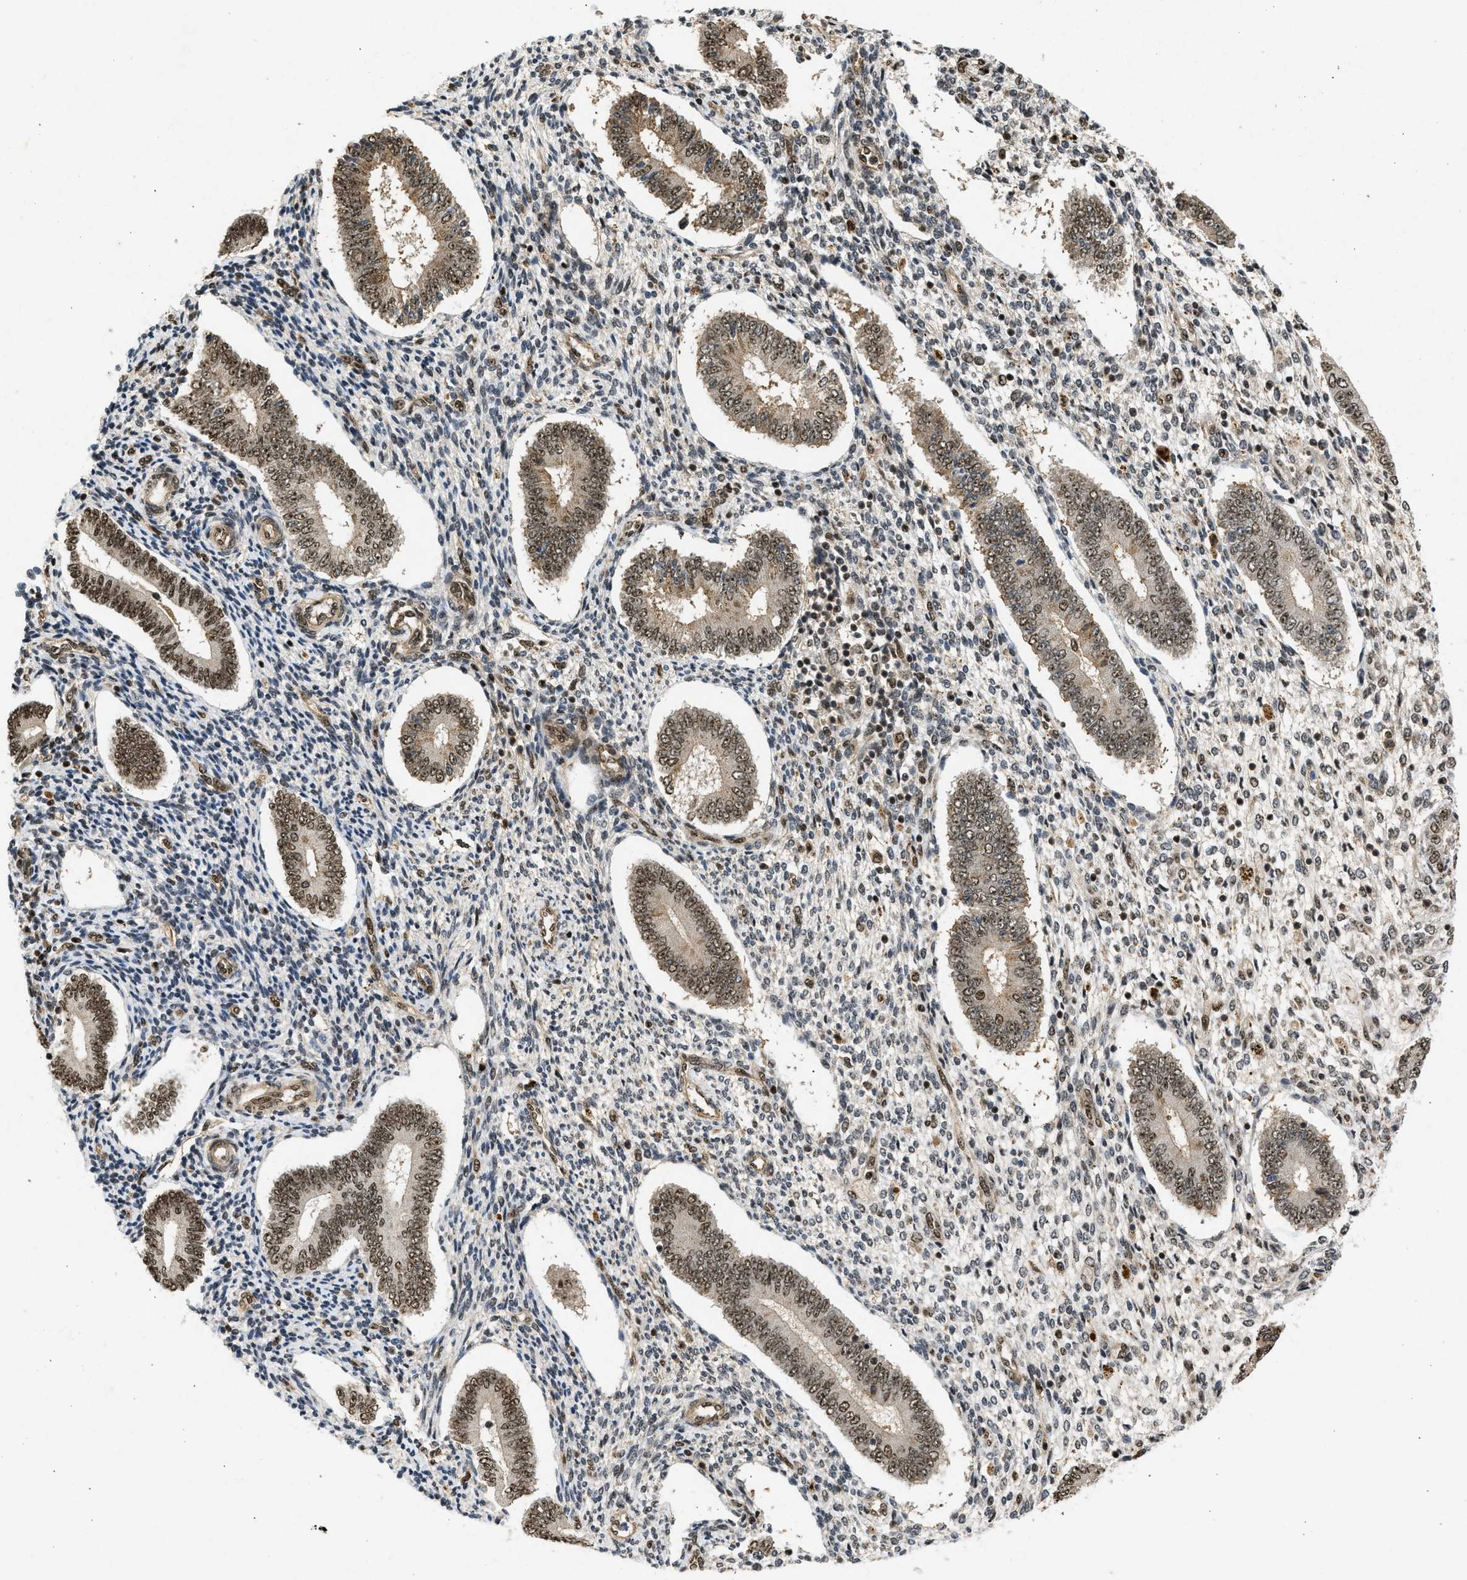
{"staining": {"intensity": "moderate", "quantity": "25%-75%", "location": "nuclear"}, "tissue": "endometrium", "cell_type": "Cells in endometrial stroma", "image_type": "normal", "snomed": [{"axis": "morphology", "description": "Normal tissue, NOS"}, {"axis": "topography", "description": "Endometrium"}], "caption": "IHC (DAB (3,3'-diaminobenzidine)) staining of unremarkable human endometrium exhibits moderate nuclear protein staining in approximately 25%-75% of cells in endometrial stroma.", "gene": "TFDP2", "patient": {"sex": "female", "age": 42}}